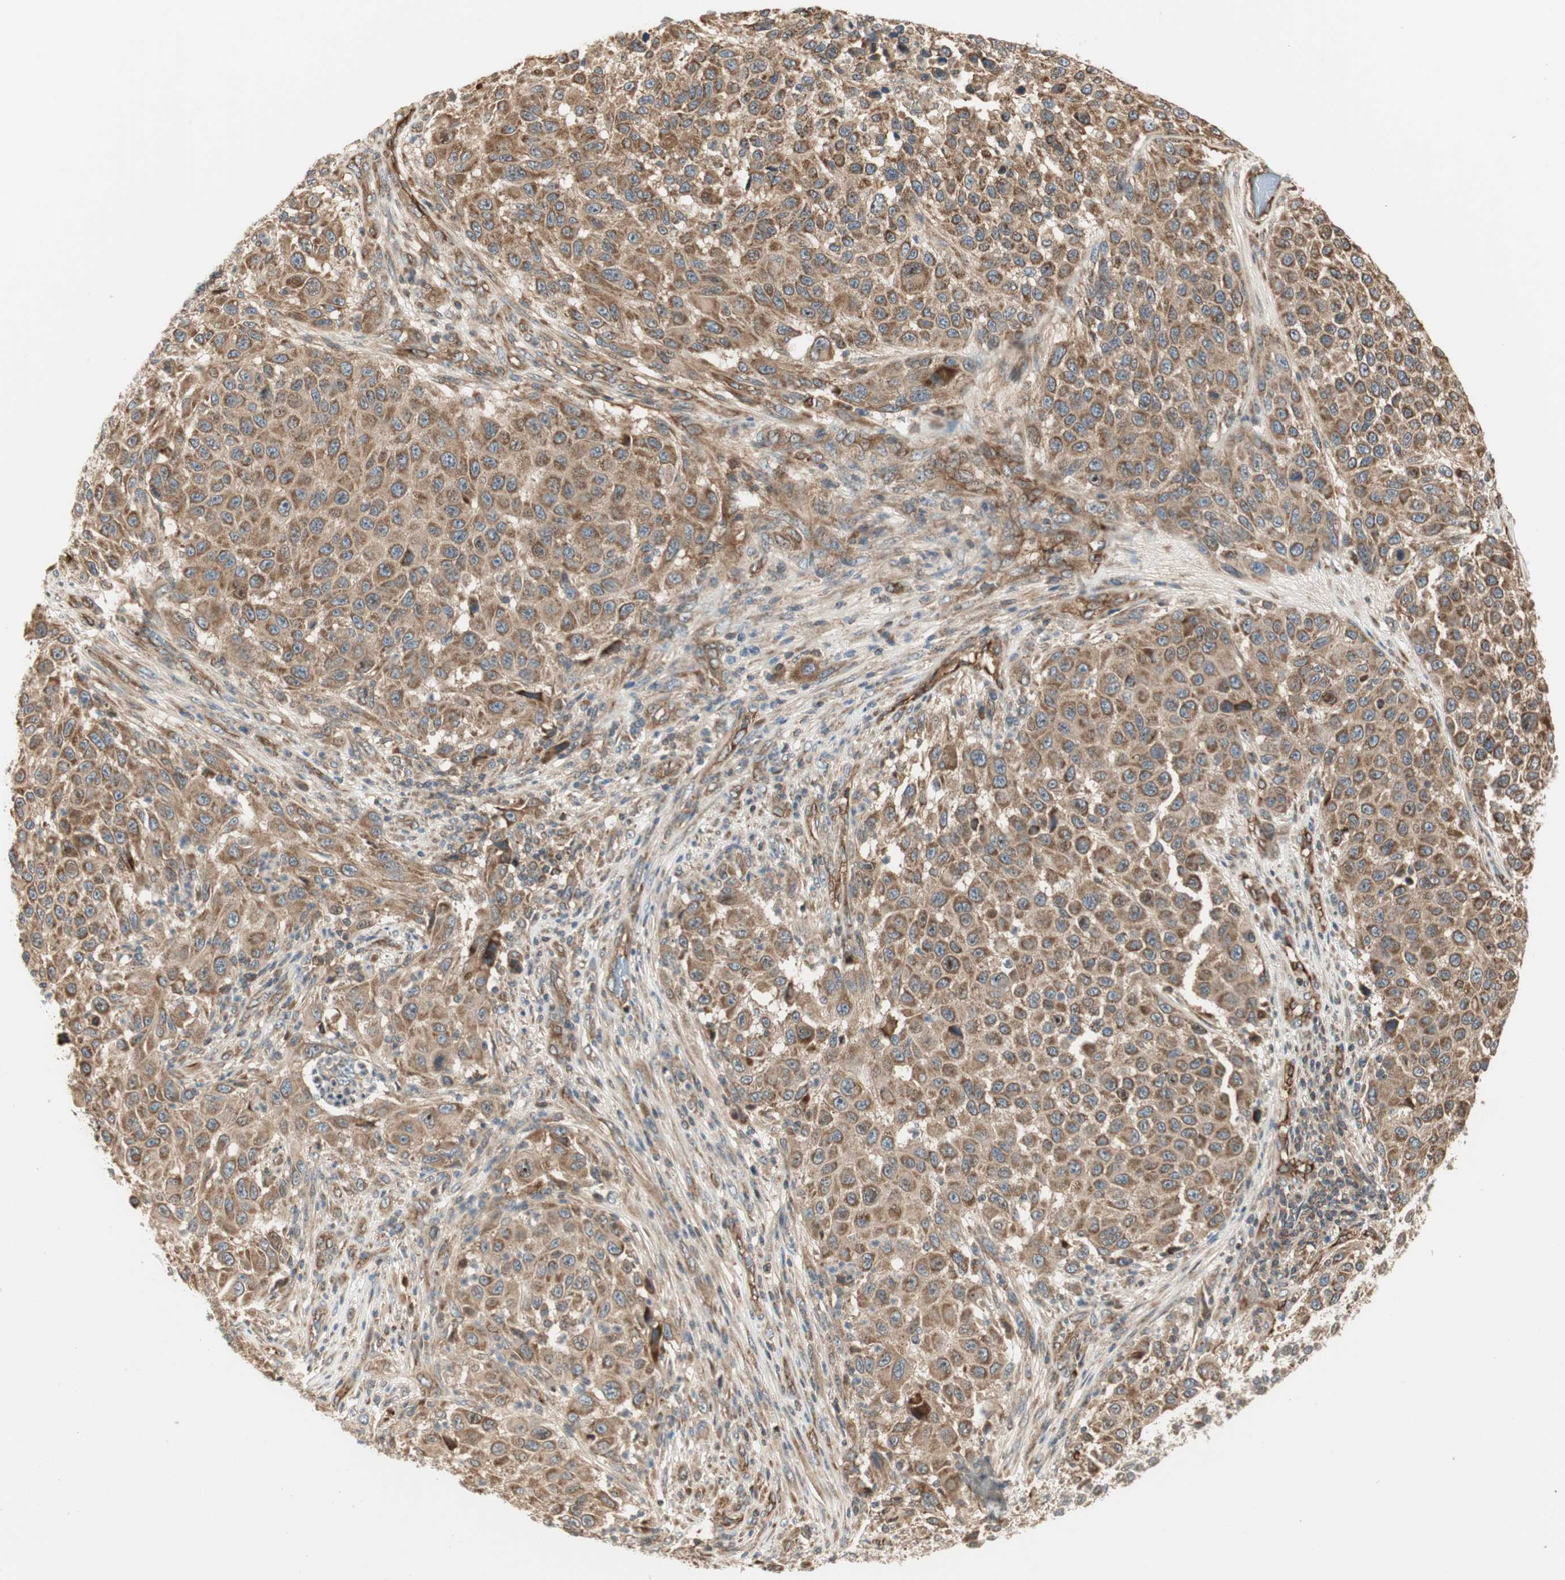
{"staining": {"intensity": "moderate", "quantity": ">75%", "location": "cytoplasmic/membranous"}, "tissue": "melanoma", "cell_type": "Tumor cells", "image_type": "cancer", "snomed": [{"axis": "morphology", "description": "Malignant melanoma, Metastatic site"}, {"axis": "topography", "description": "Lymph node"}], "caption": "Moderate cytoplasmic/membranous protein positivity is present in approximately >75% of tumor cells in malignant melanoma (metastatic site). (brown staining indicates protein expression, while blue staining denotes nuclei).", "gene": "CTTNBP2NL", "patient": {"sex": "male", "age": 61}}